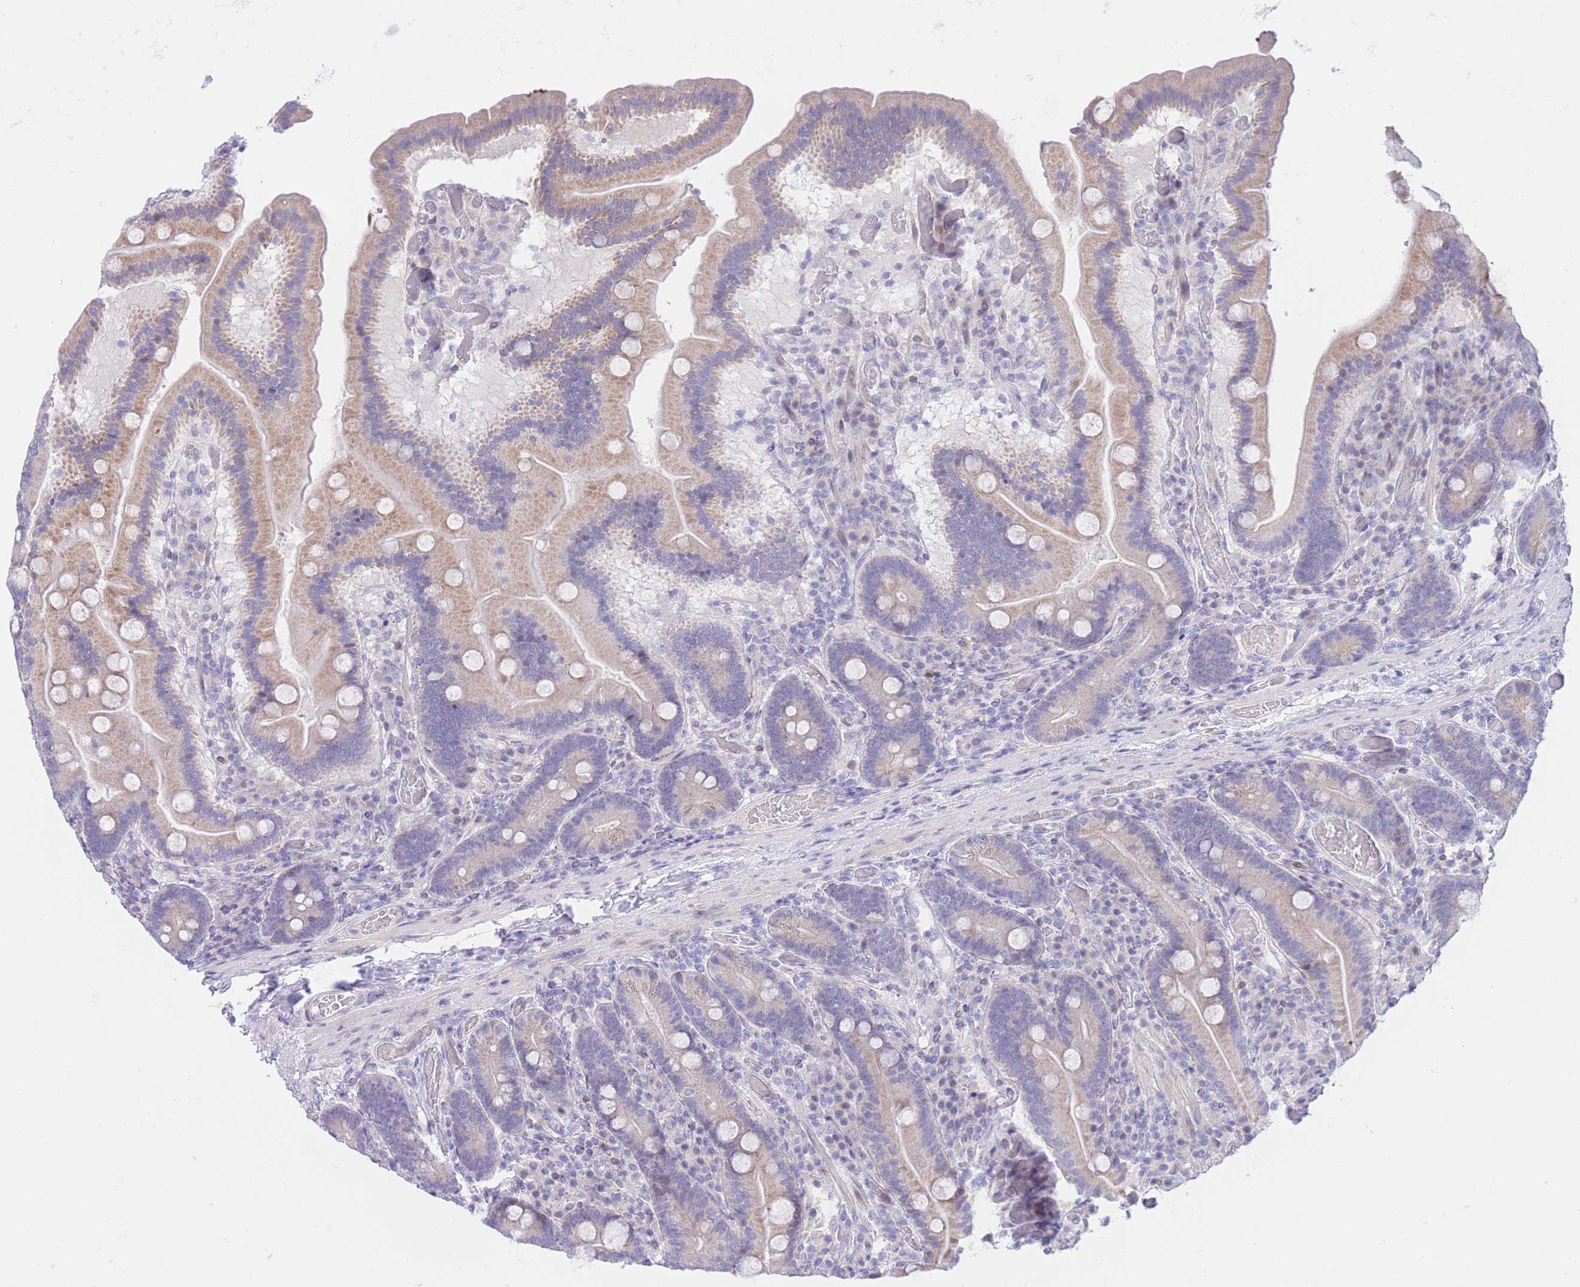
{"staining": {"intensity": "weak", "quantity": ">75%", "location": "cytoplasmic/membranous"}, "tissue": "duodenum", "cell_type": "Glandular cells", "image_type": "normal", "snomed": [{"axis": "morphology", "description": "Normal tissue, NOS"}, {"axis": "topography", "description": "Duodenum"}], "caption": "Protein expression analysis of unremarkable duodenum exhibits weak cytoplasmic/membranous positivity in about >75% of glandular cells. (IHC, brightfield microscopy, high magnification).", "gene": "RPL39L", "patient": {"sex": "female", "age": 62}}